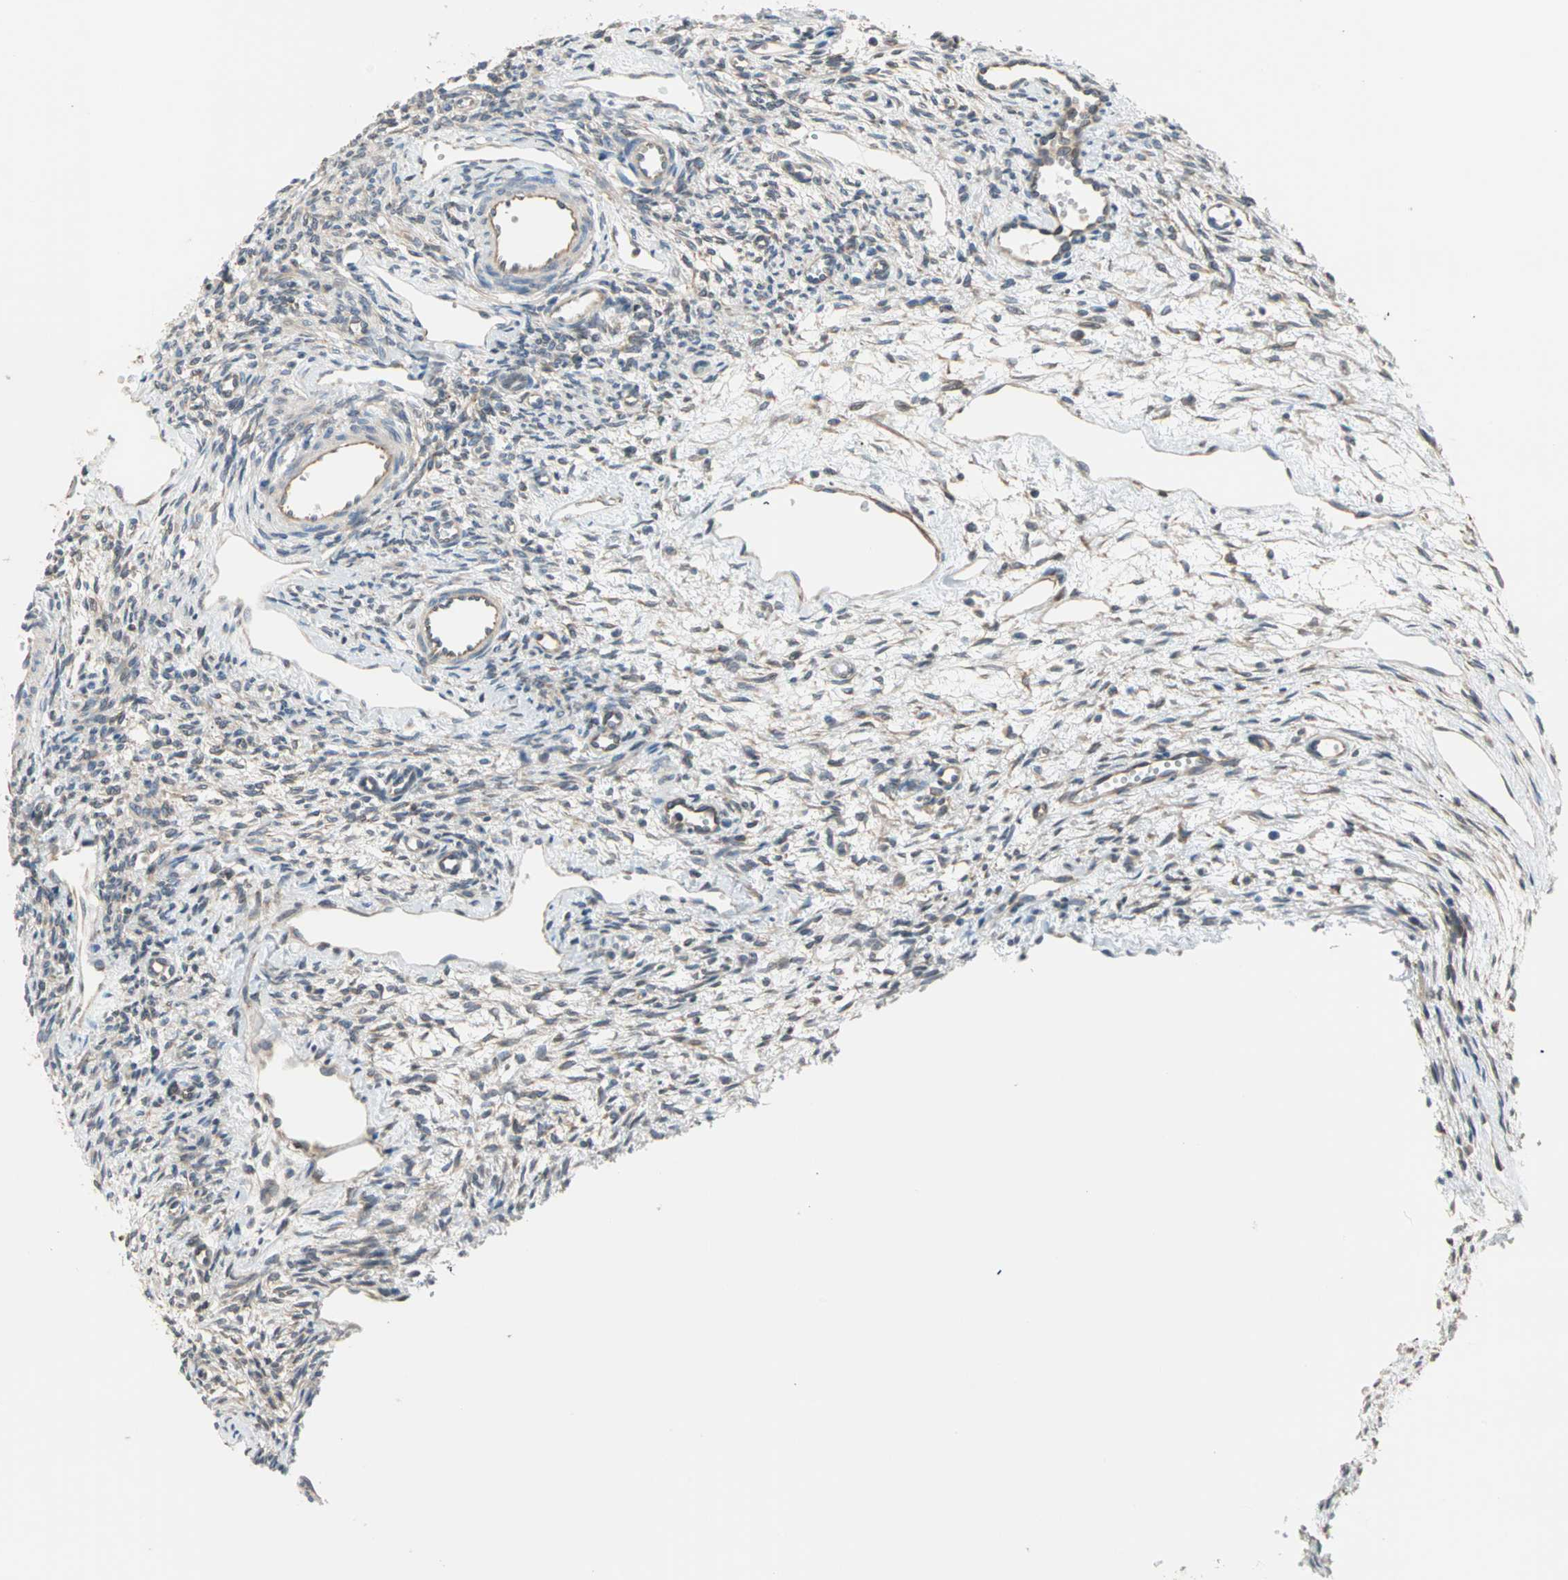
{"staining": {"intensity": "weak", "quantity": "25%-75%", "location": "cytoplasmic/membranous"}, "tissue": "ovary", "cell_type": "Follicle cells", "image_type": "normal", "snomed": [{"axis": "morphology", "description": "Normal tissue, NOS"}, {"axis": "topography", "description": "Ovary"}], "caption": "Immunohistochemistry (IHC) image of unremarkable human ovary stained for a protein (brown), which reveals low levels of weak cytoplasmic/membranous expression in approximately 25%-75% of follicle cells.", "gene": "SAR1A", "patient": {"sex": "female", "age": 33}}